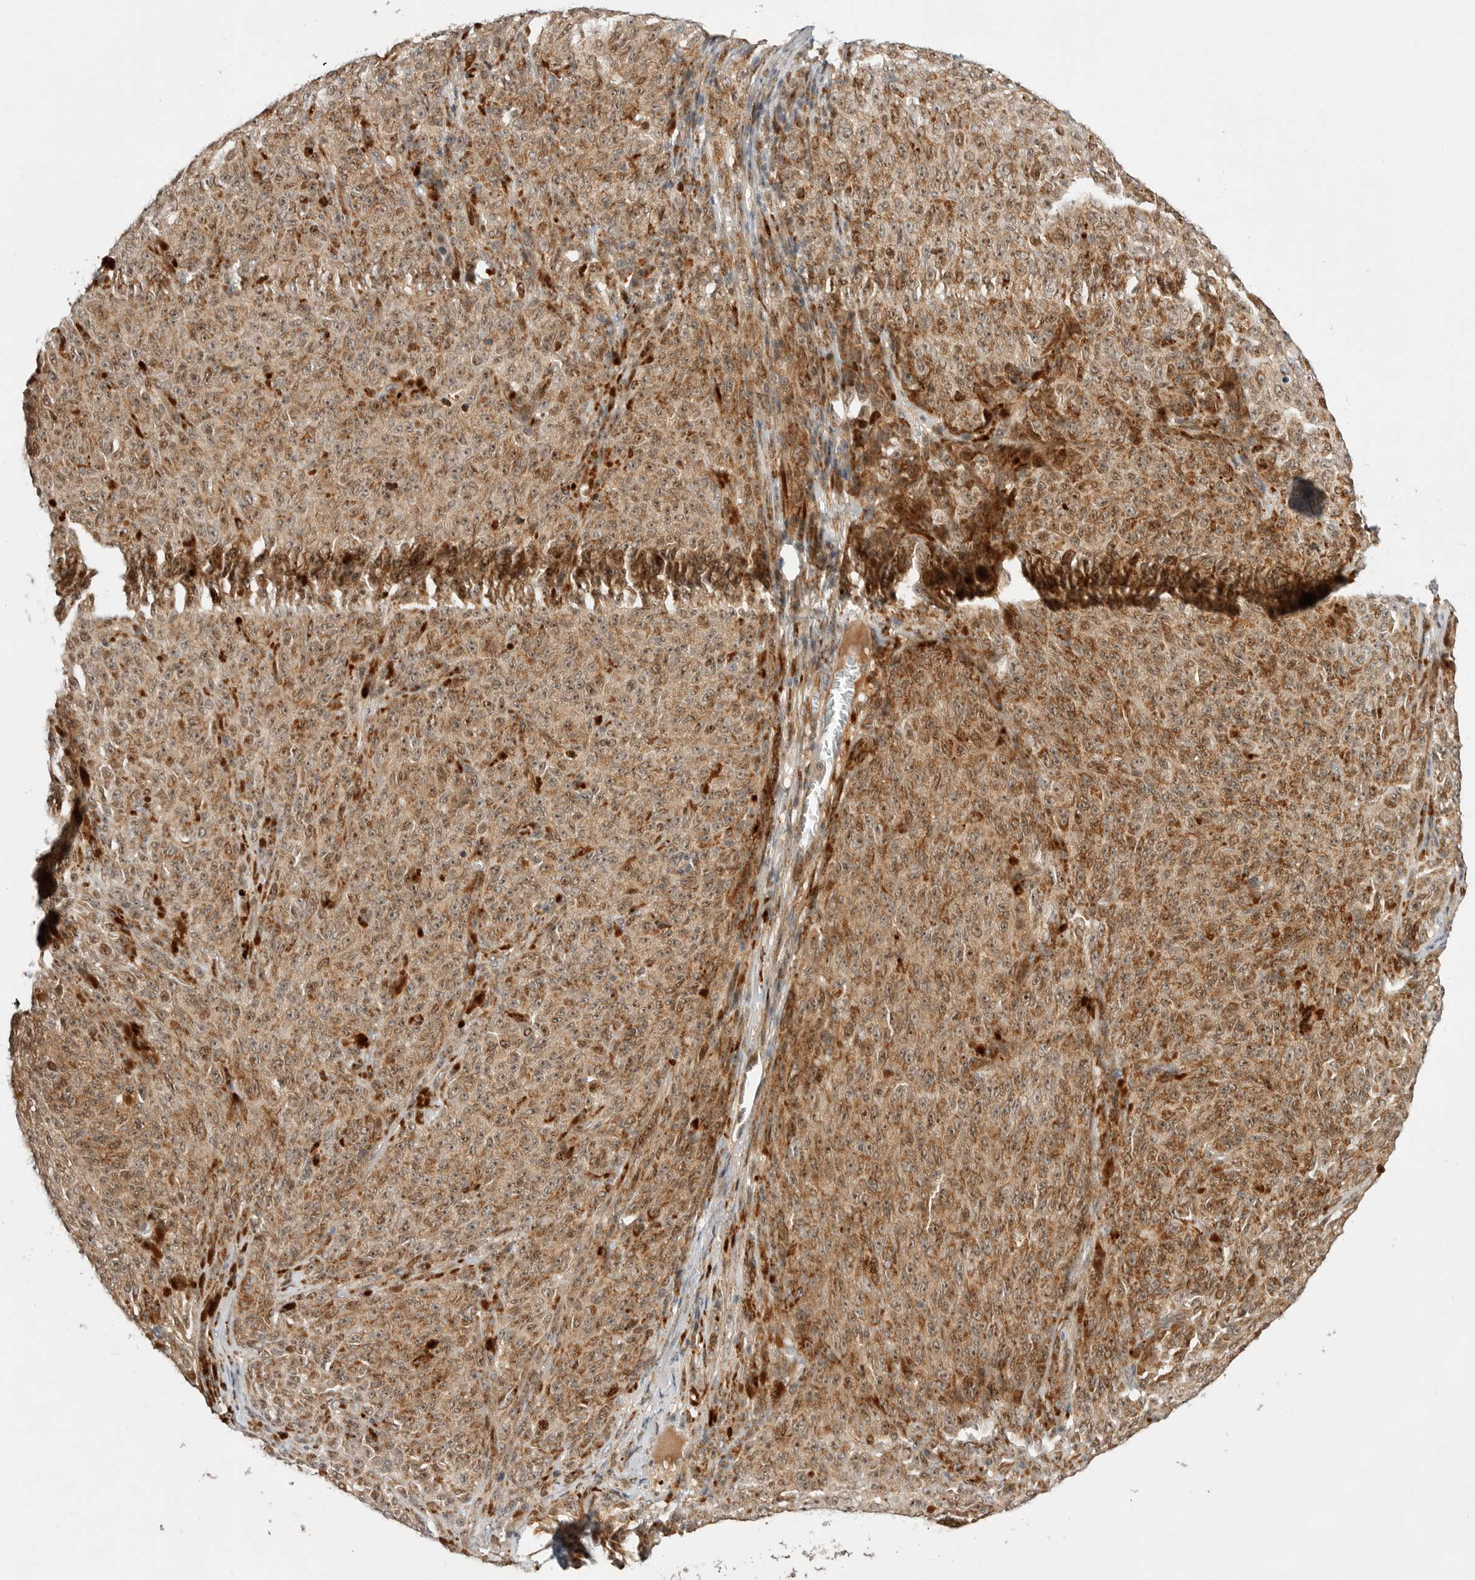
{"staining": {"intensity": "moderate", "quantity": ">75%", "location": "cytoplasmic/membranous"}, "tissue": "melanoma", "cell_type": "Tumor cells", "image_type": "cancer", "snomed": [{"axis": "morphology", "description": "Malignant melanoma, NOS"}, {"axis": "topography", "description": "Skin"}], "caption": "Melanoma stained with a brown dye displays moderate cytoplasmic/membranous positive staining in approximately >75% of tumor cells.", "gene": "CSNK1G3", "patient": {"sex": "female", "age": 82}}